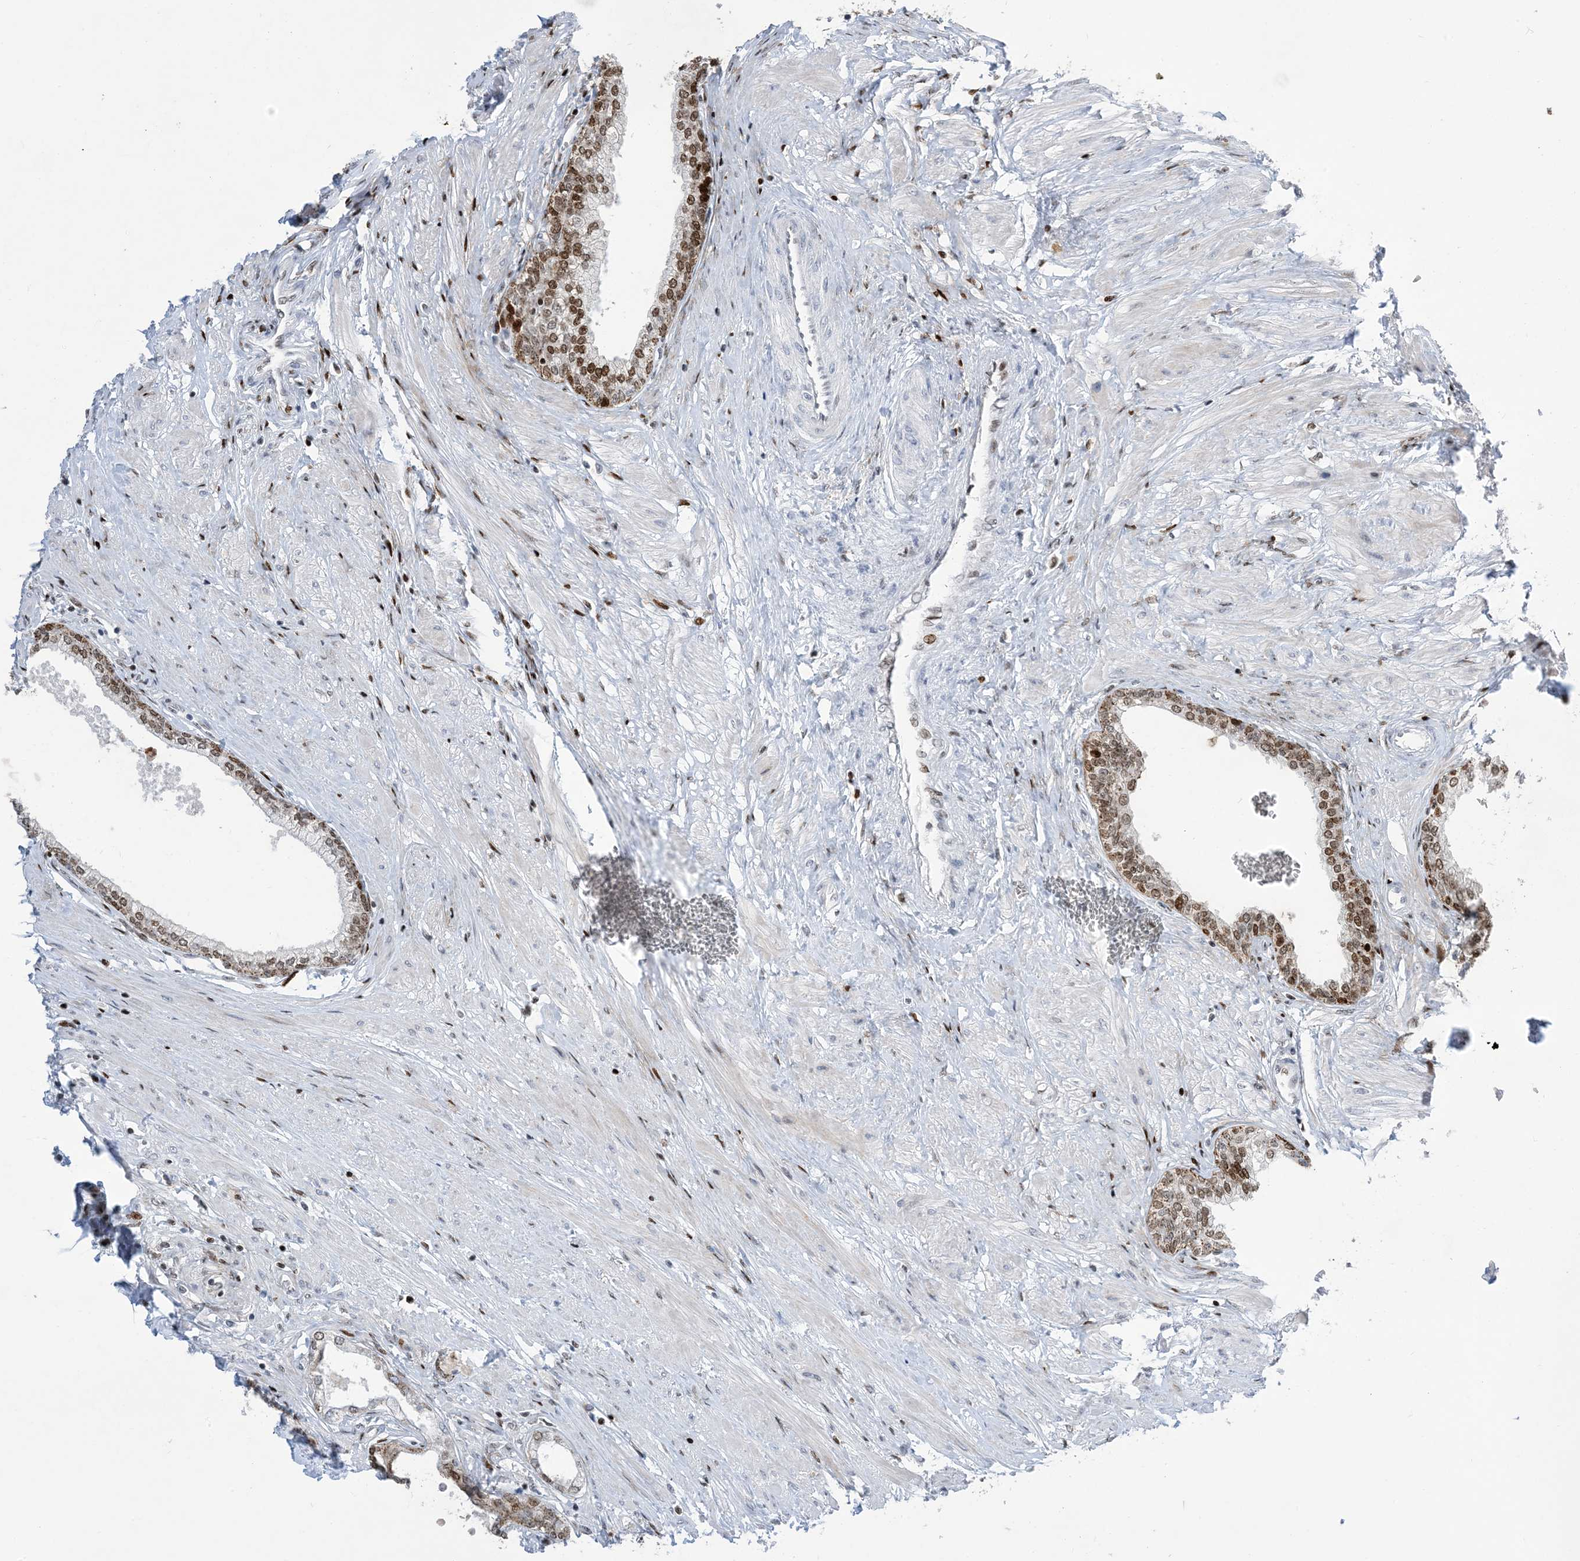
{"staining": {"intensity": "moderate", "quantity": ">75%", "location": "nuclear"}, "tissue": "prostate", "cell_type": "Glandular cells", "image_type": "normal", "snomed": [{"axis": "morphology", "description": "Normal tissue, NOS"}, {"axis": "morphology", "description": "Urothelial carcinoma, Low grade"}, {"axis": "topography", "description": "Urinary bladder"}, {"axis": "topography", "description": "Prostate"}], "caption": "A brown stain labels moderate nuclear staining of a protein in glandular cells of benign prostate.", "gene": "SLC25A53", "patient": {"sex": "male", "age": 60}}